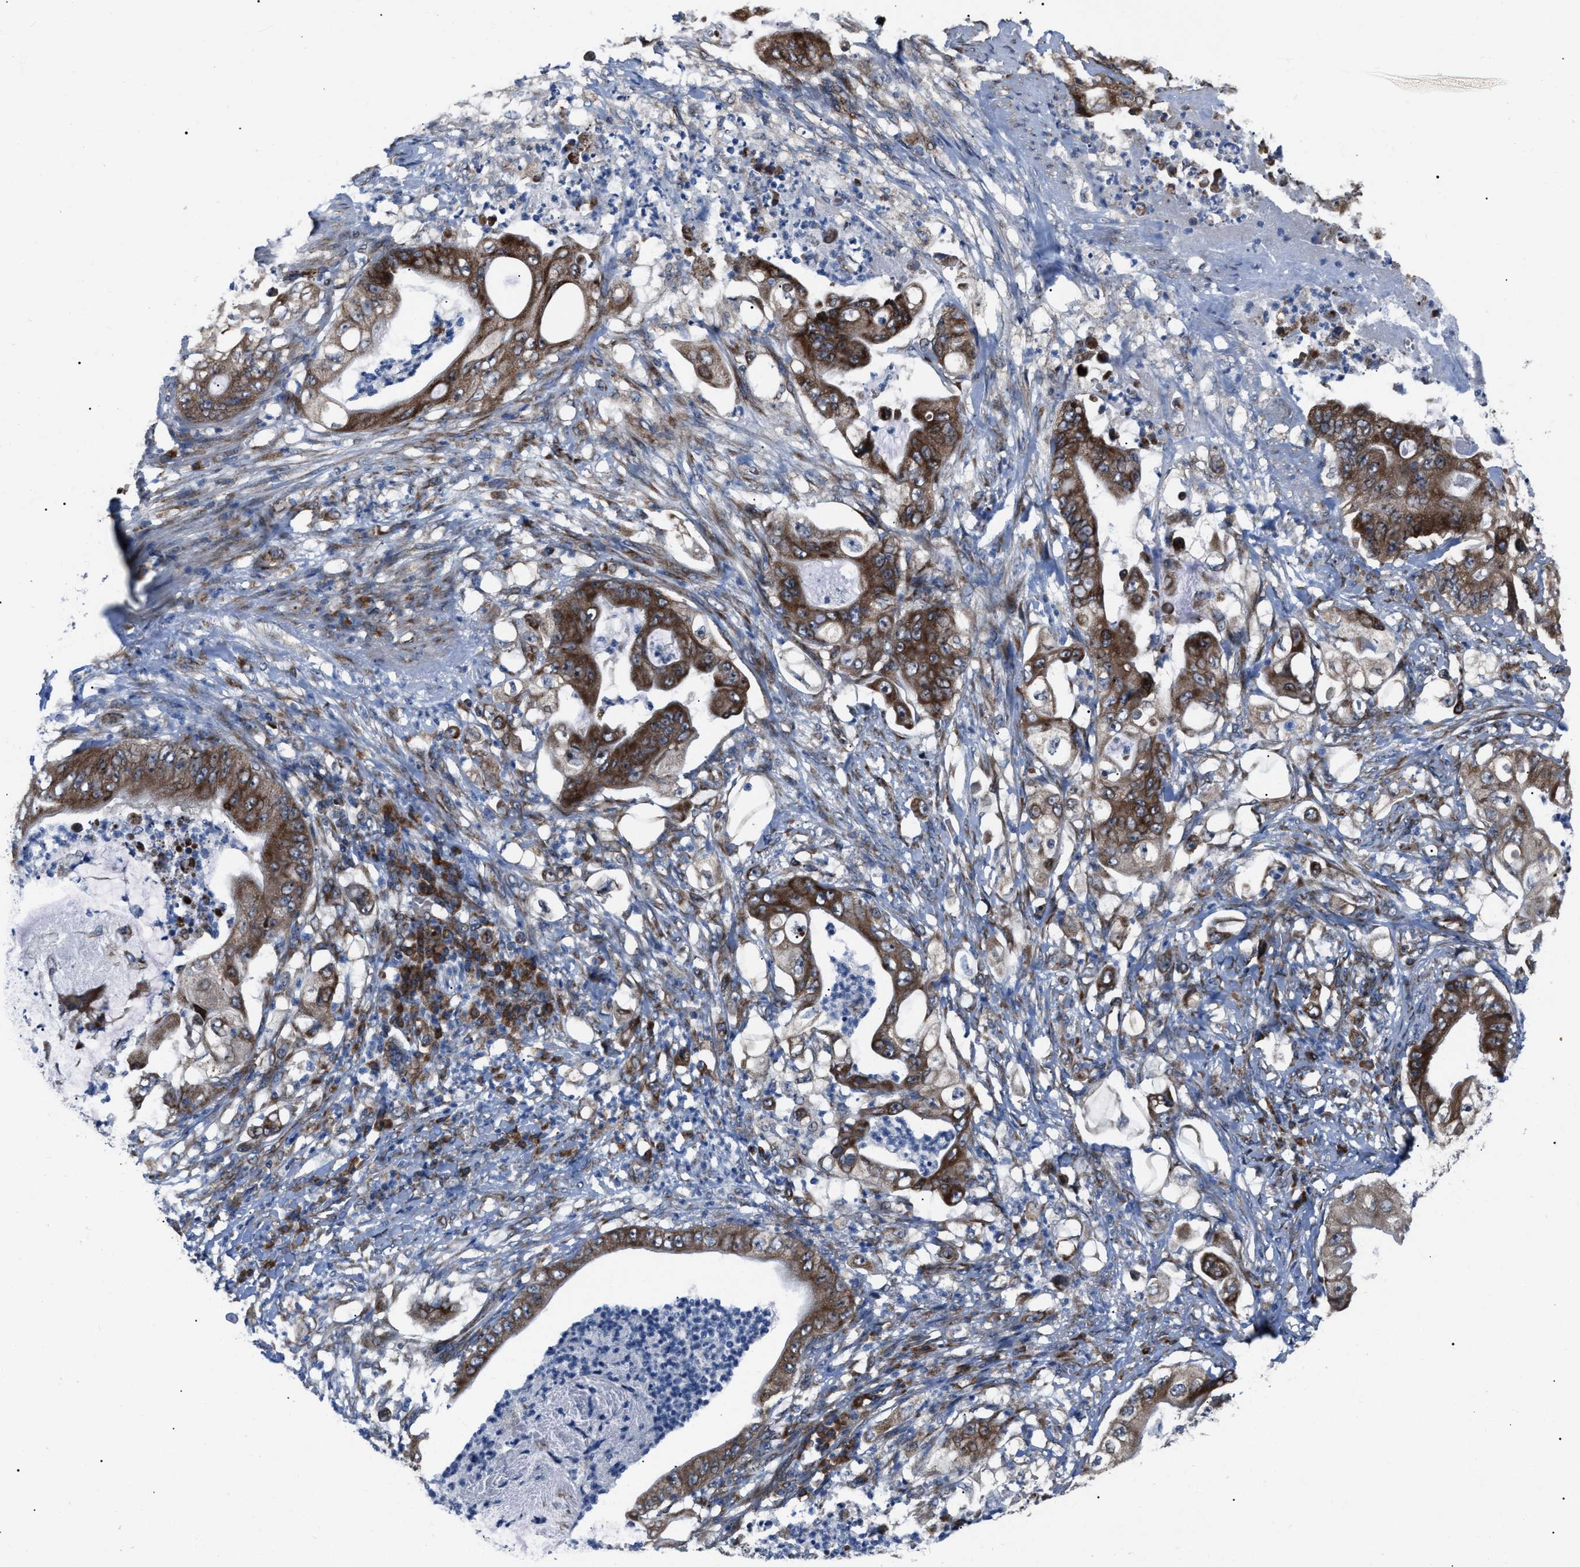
{"staining": {"intensity": "strong", "quantity": ">75%", "location": "cytoplasmic/membranous"}, "tissue": "stomach cancer", "cell_type": "Tumor cells", "image_type": "cancer", "snomed": [{"axis": "morphology", "description": "Adenocarcinoma, NOS"}, {"axis": "topography", "description": "Stomach"}], "caption": "High-power microscopy captured an immunohistochemistry micrograph of stomach cancer (adenocarcinoma), revealing strong cytoplasmic/membranous staining in approximately >75% of tumor cells.", "gene": "AGO2", "patient": {"sex": "female", "age": 73}}